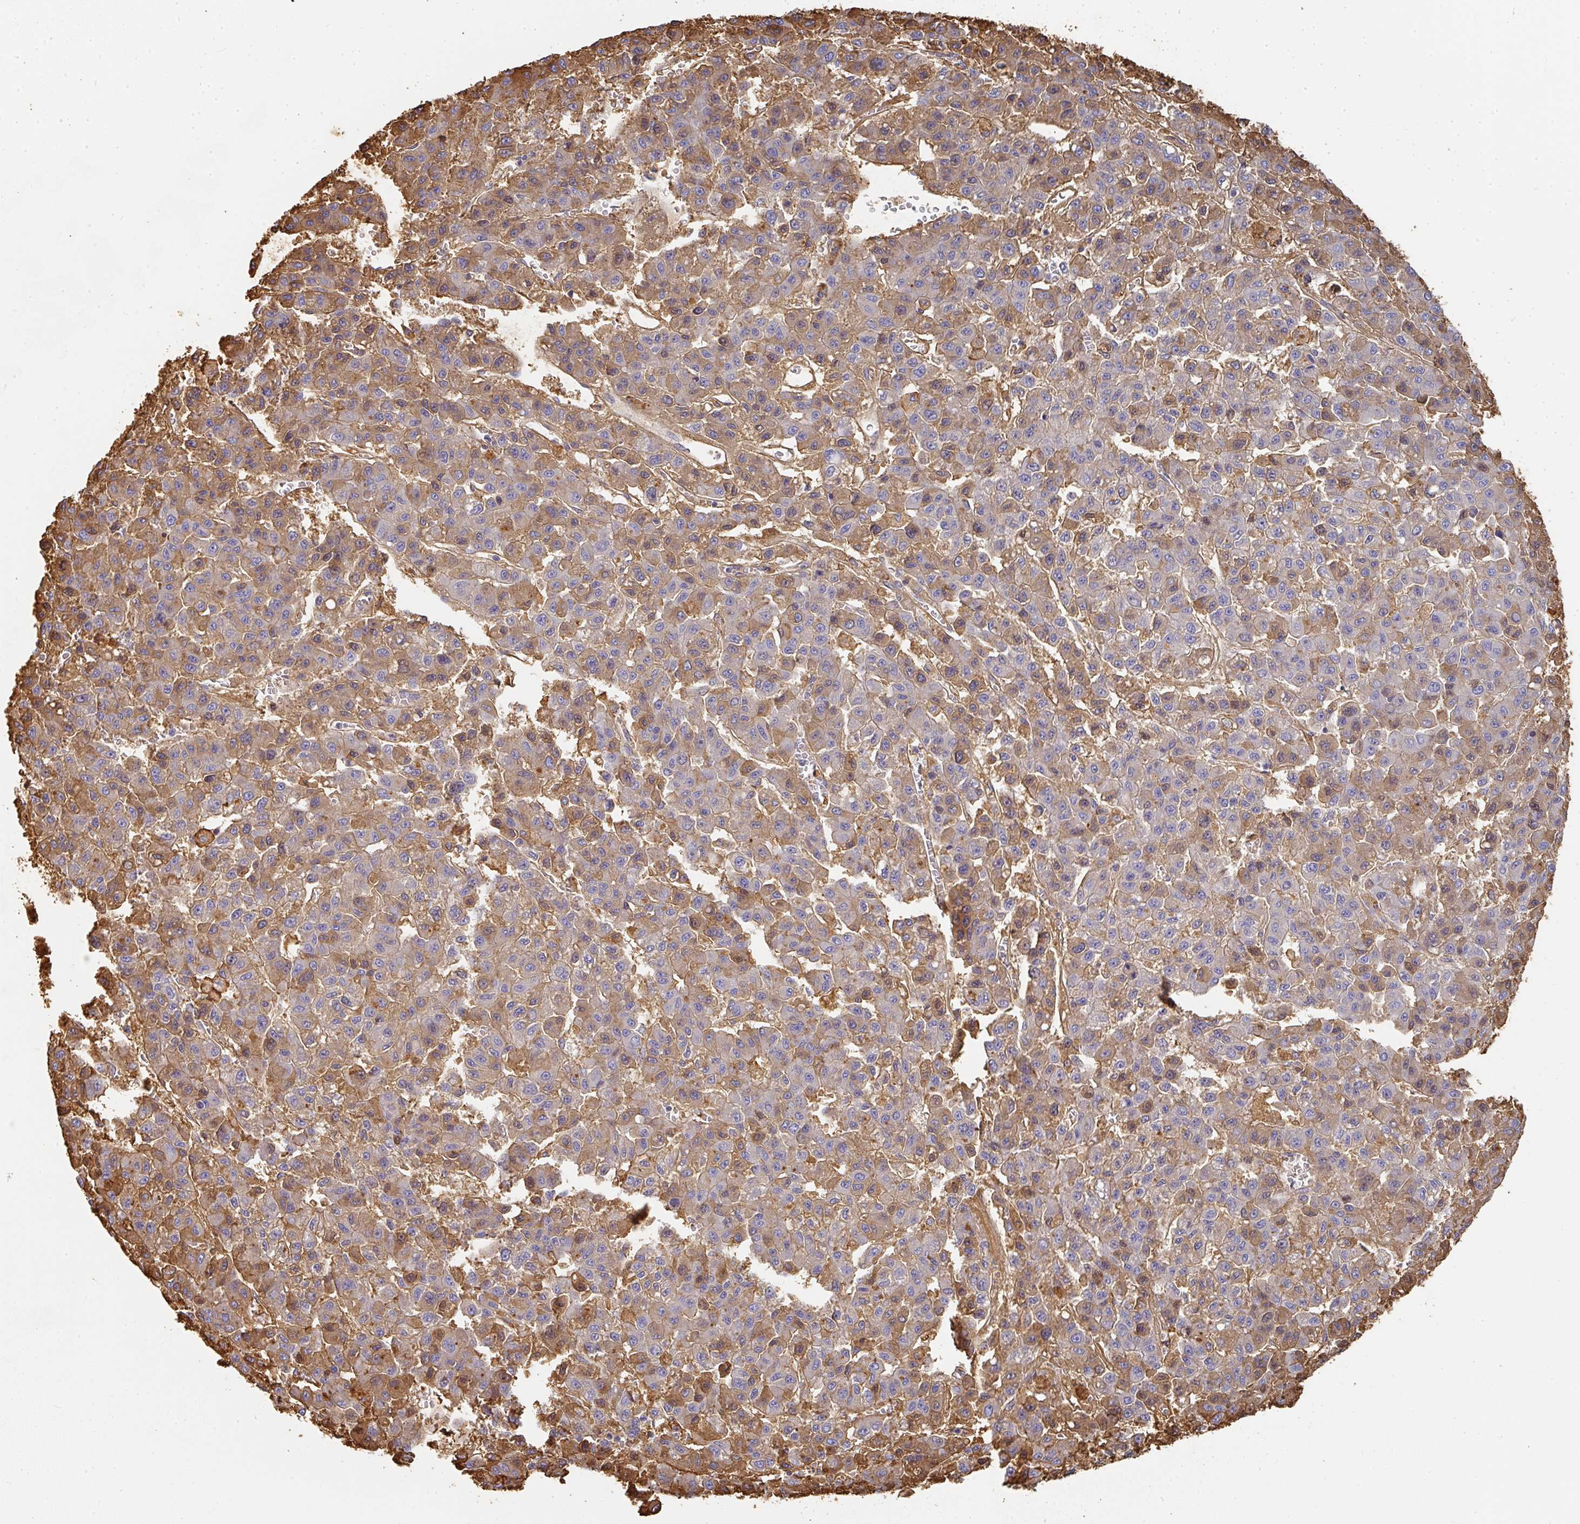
{"staining": {"intensity": "moderate", "quantity": "25%-75%", "location": "cytoplasmic/membranous"}, "tissue": "liver cancer", "cell_type": "Tumor cells", "image_type": "cancer", "snomed": [{"axis": "morphology", "description": "Carcinoma, Hepatocellular, NOS"}, {"axis": "topography", "description": "Liver"}], "caption": "DAB (3,3'-diaminobenzidine) immunohistochemical staining of liver hepatocellular carcinoma displays moderate cytoplasmic/membranous protein expression in about 25%-75% of tumor cells.", "gene": "ALB", "patient": {"sex": "male", "age": 70}}